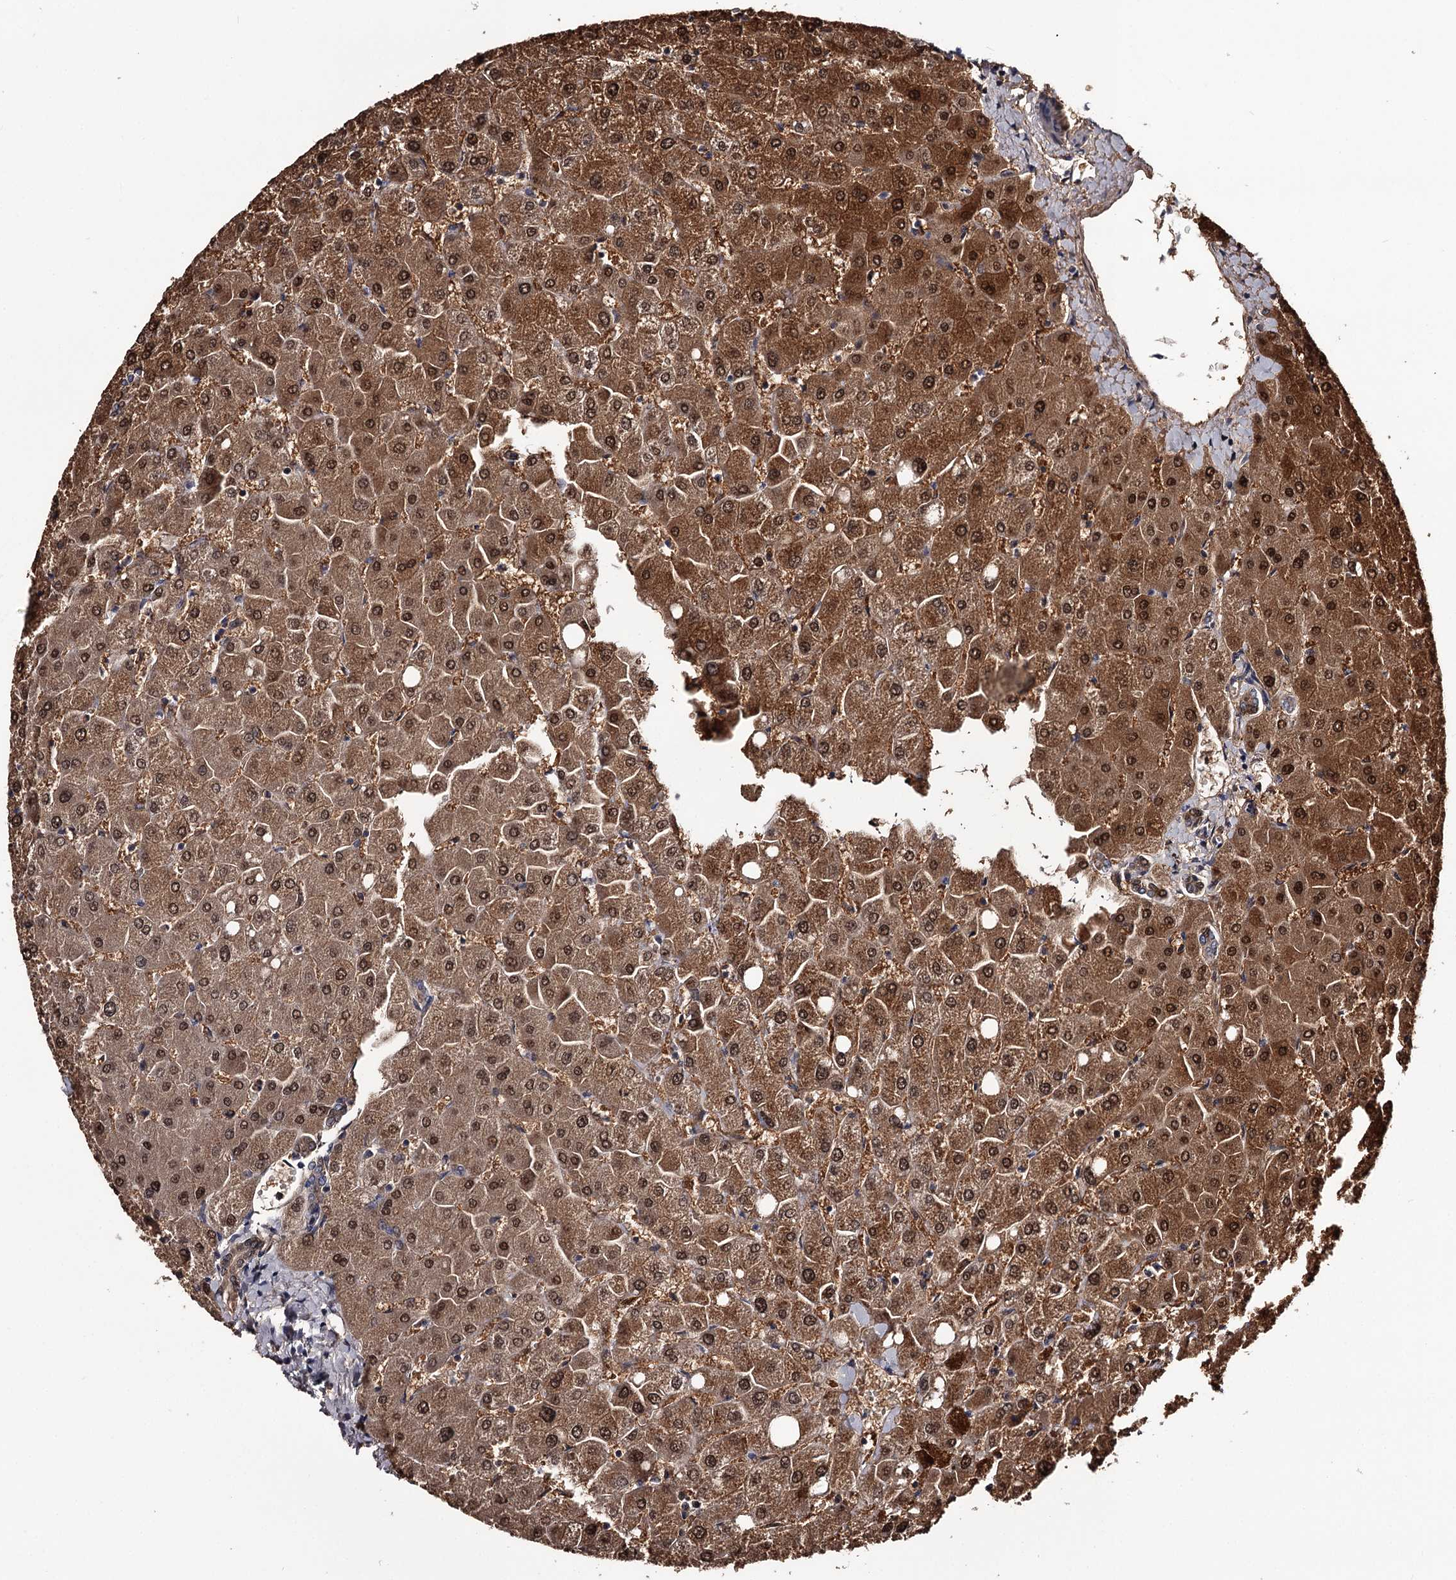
{"staining": {"intensity": "moderate", "quantity": "25%-75%", "location": "cytoplasmic/membranous"}, "tissue": "liver", "cell_type": "Cholangiocytes", "image_type": "normal", "snomed": [{"axis": "morphology", "description": "Normal tissue, NOS"}, {"axis": "topography", "description": "Liver"}], "caption": "Liver was stained to show a protein in brown. There is medium levels of moderate cytoplasmic/membranous expression in approximately 25%-75% of cholangiocytes.", "gene": "GSTO1", "patient": {"sex": "female", "age": 54}}